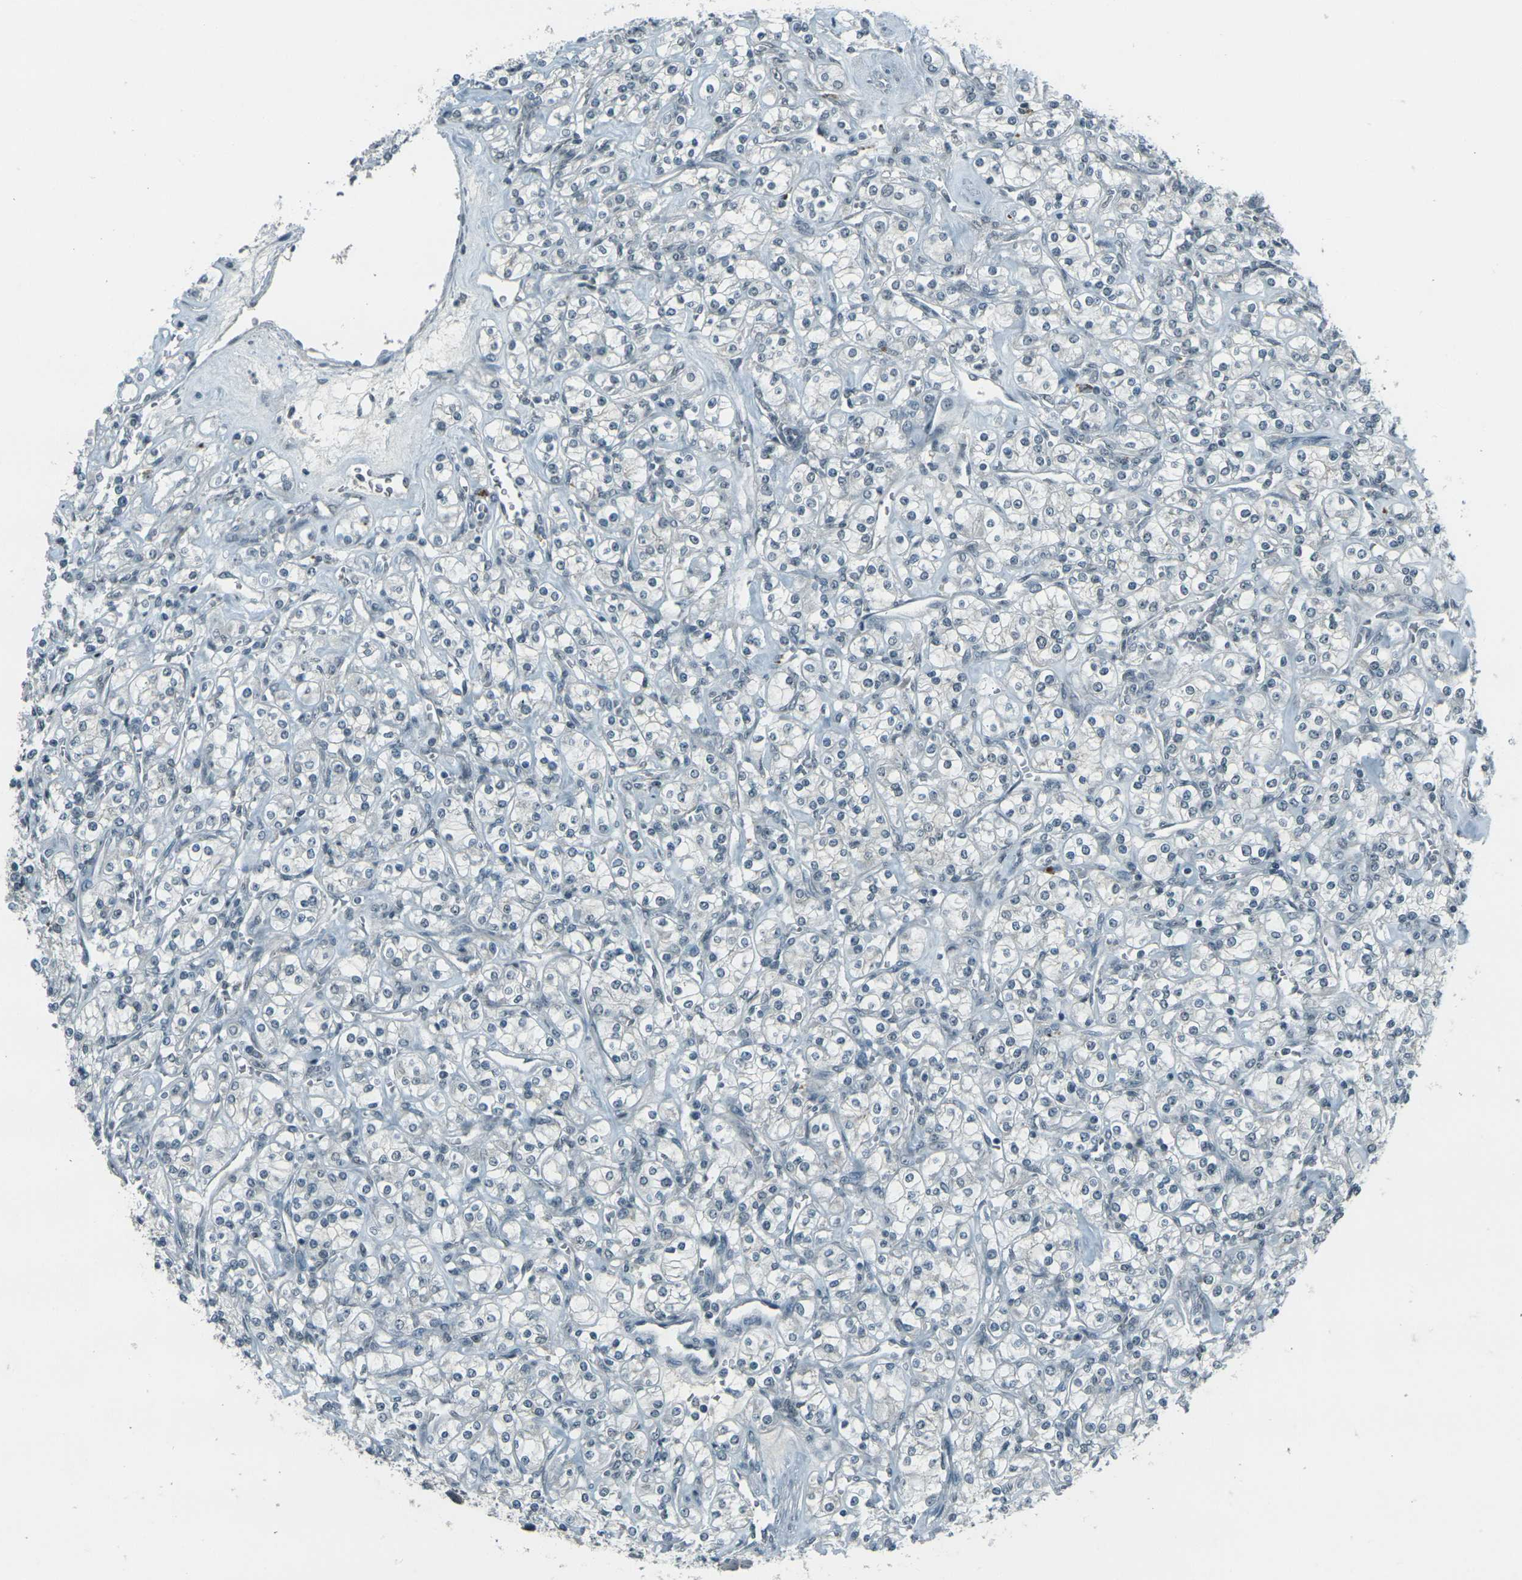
{"staining": {"intensity": "negative", "quantity": "none", "location": "none"}, "tissue": "renal cancer", "cell_type": "Tumor cells", "image_type": "cancer", "snomed": [{"axis": "morphology", "description": "Adenocarcinoma, NOS"}, {"axis": "topography", "description": "Kidney"}], "caption": "The image displays no significant expression in tumor cells of renal cancer (adenocarcinoma).", "gene": "GPR19", "patient": {"sex": "male", "age": 77}}